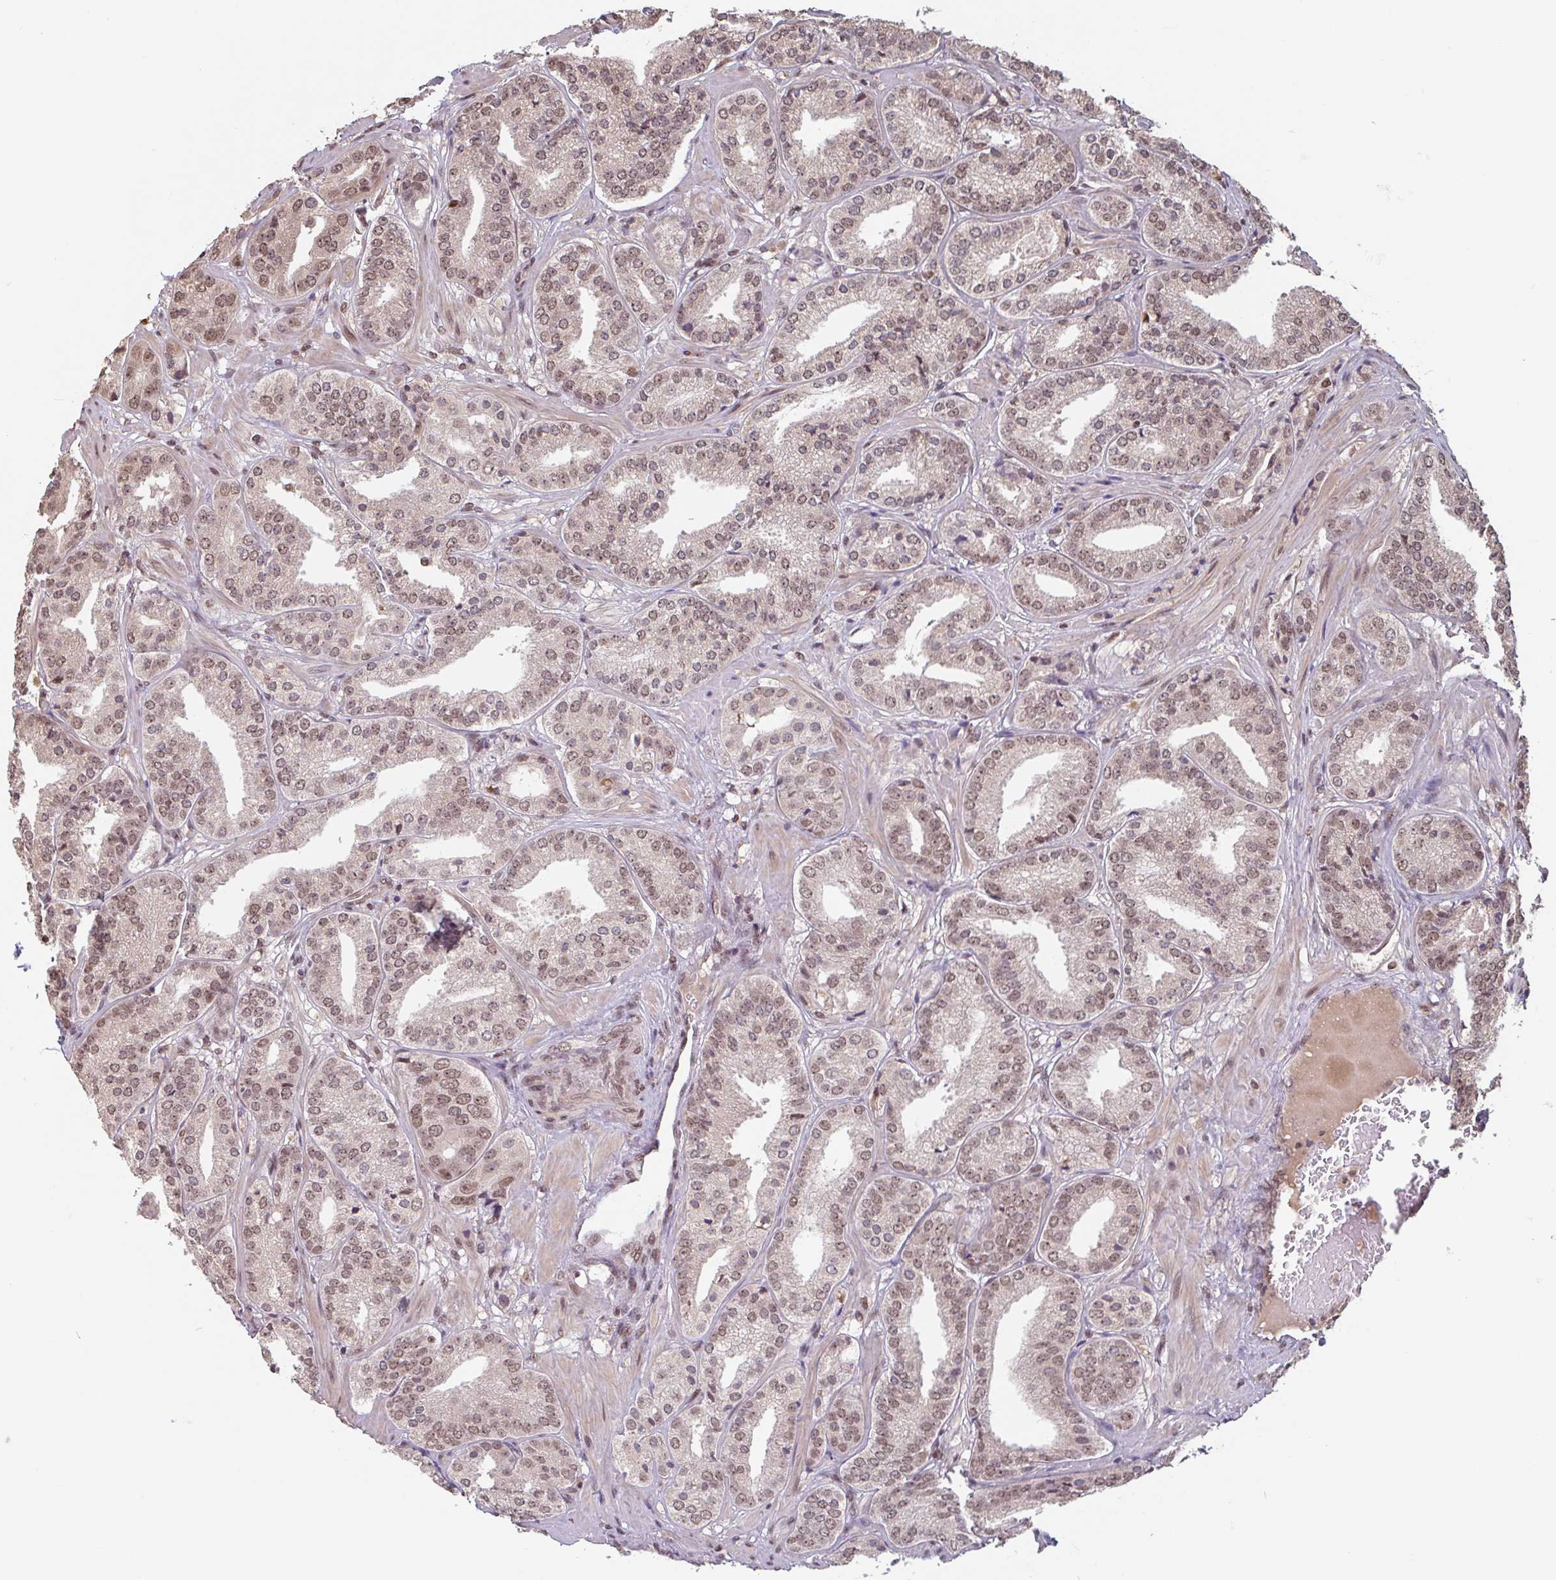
{"staining": {"intensity": "moderate", "quantity": ">75%", "location": "nuclear"}, "tissue": "prostate cancer", "cell_type": "Tumor cells", "image_type": "cancer", "snomed": [{"axis": "morphology", "description": "Adenocarcinoma, High grade"}, {"axis": "topography", "description": "Prostate"}], "caption": "Immunohistochemical staining of human prostate adenocarcinoma (high-grade) exhibits moderate nuclear protein staining in about >75% of tumor cells.", "gene": "DR1", "patient": {"sex": "male", "age": 63}}